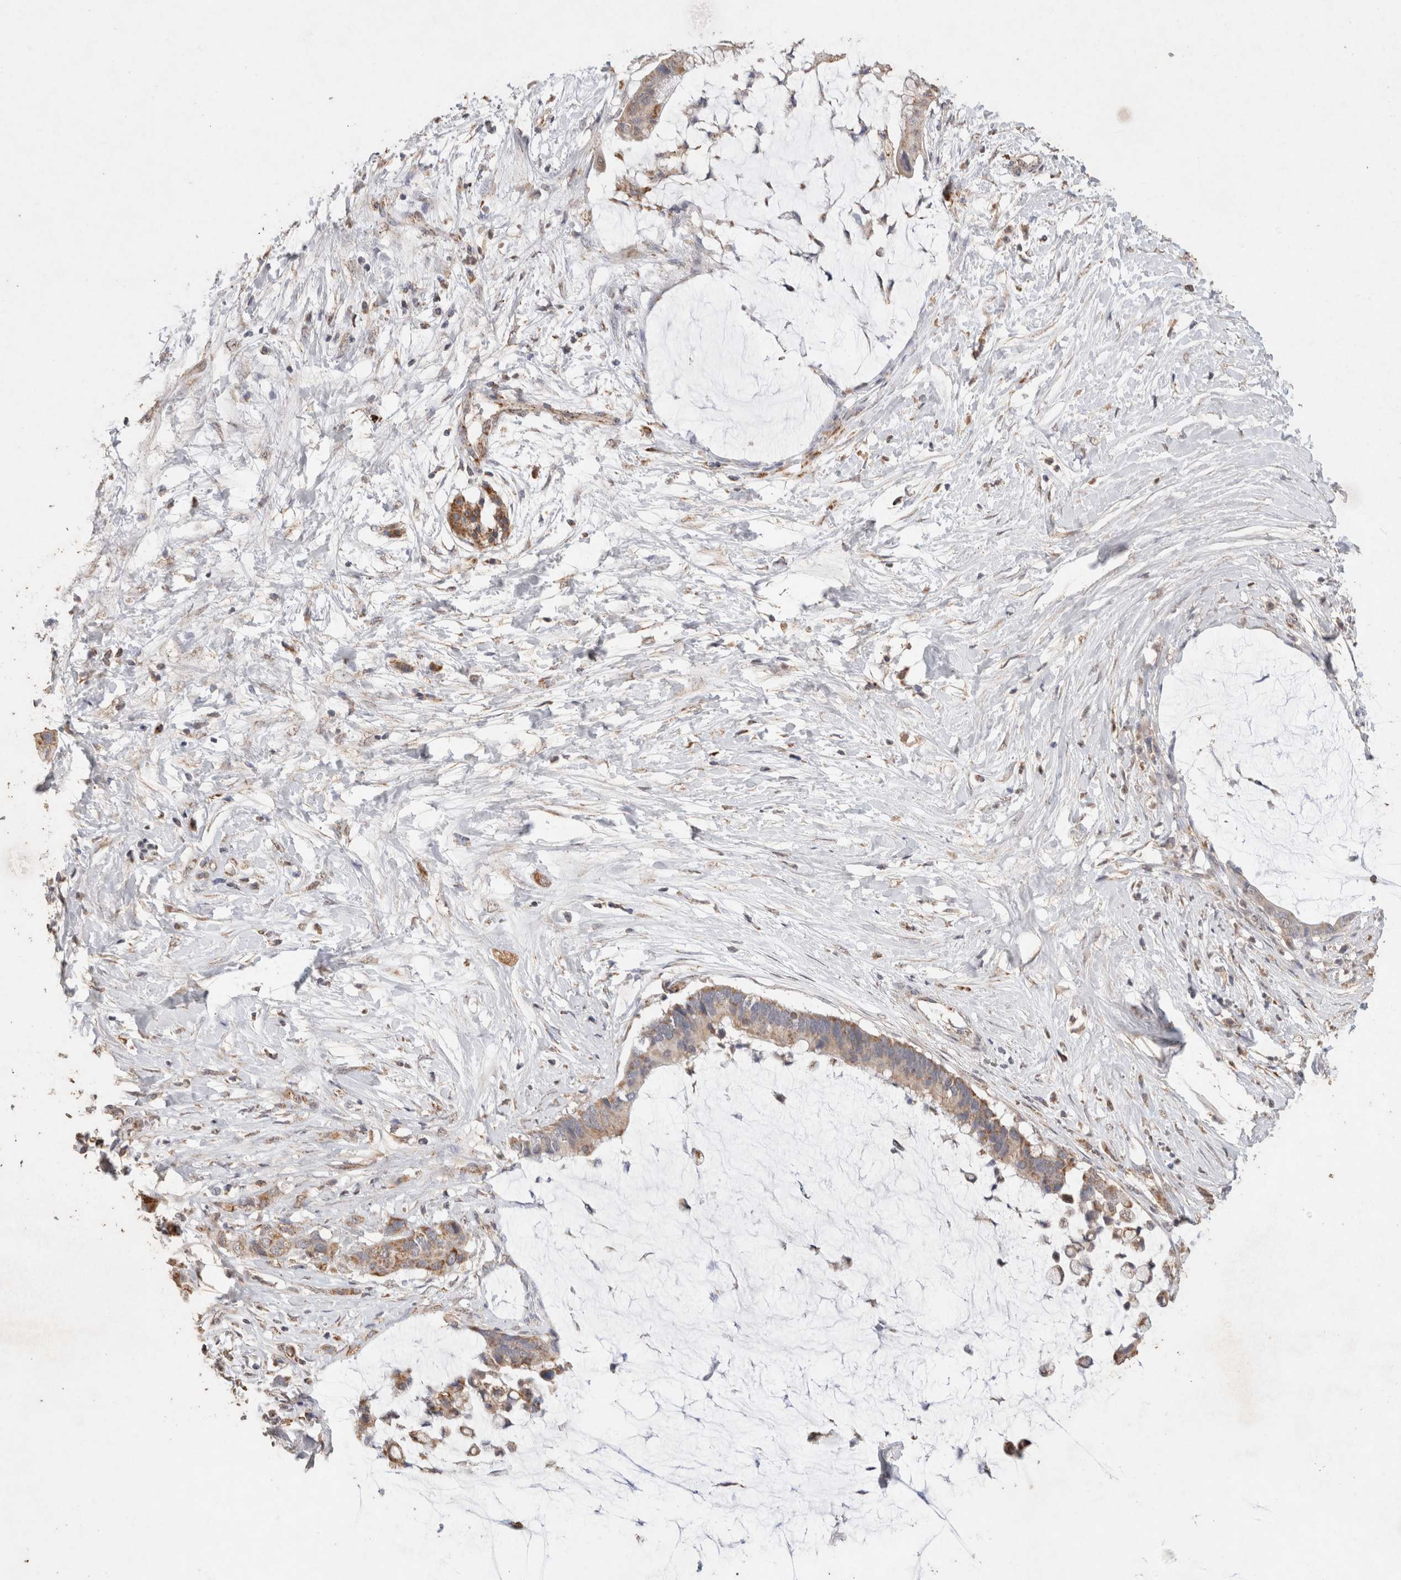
{"staining": {"intensity": "weak", "quantity": ">75%", "location": "cytoplasmic/membranous"}, "tissue": "pancreatic cancer", "cell_type": "Tumor cells", "image_type": "cancer", "snomed": [{"axis": "morphology", "description": "Adenocarcinoma, NOS"}, {"axis": "topography", "description": "Pancreas"}], "caption": "This photomicrograph displays immunohistochemistry (IHC) staining of pancreatic cancer, with low weak cytoplasmic/membranous staining in approximately >75% of tumor cells.", "gene": "ACADM", "patient": {"sex": "male", "age": 41}}